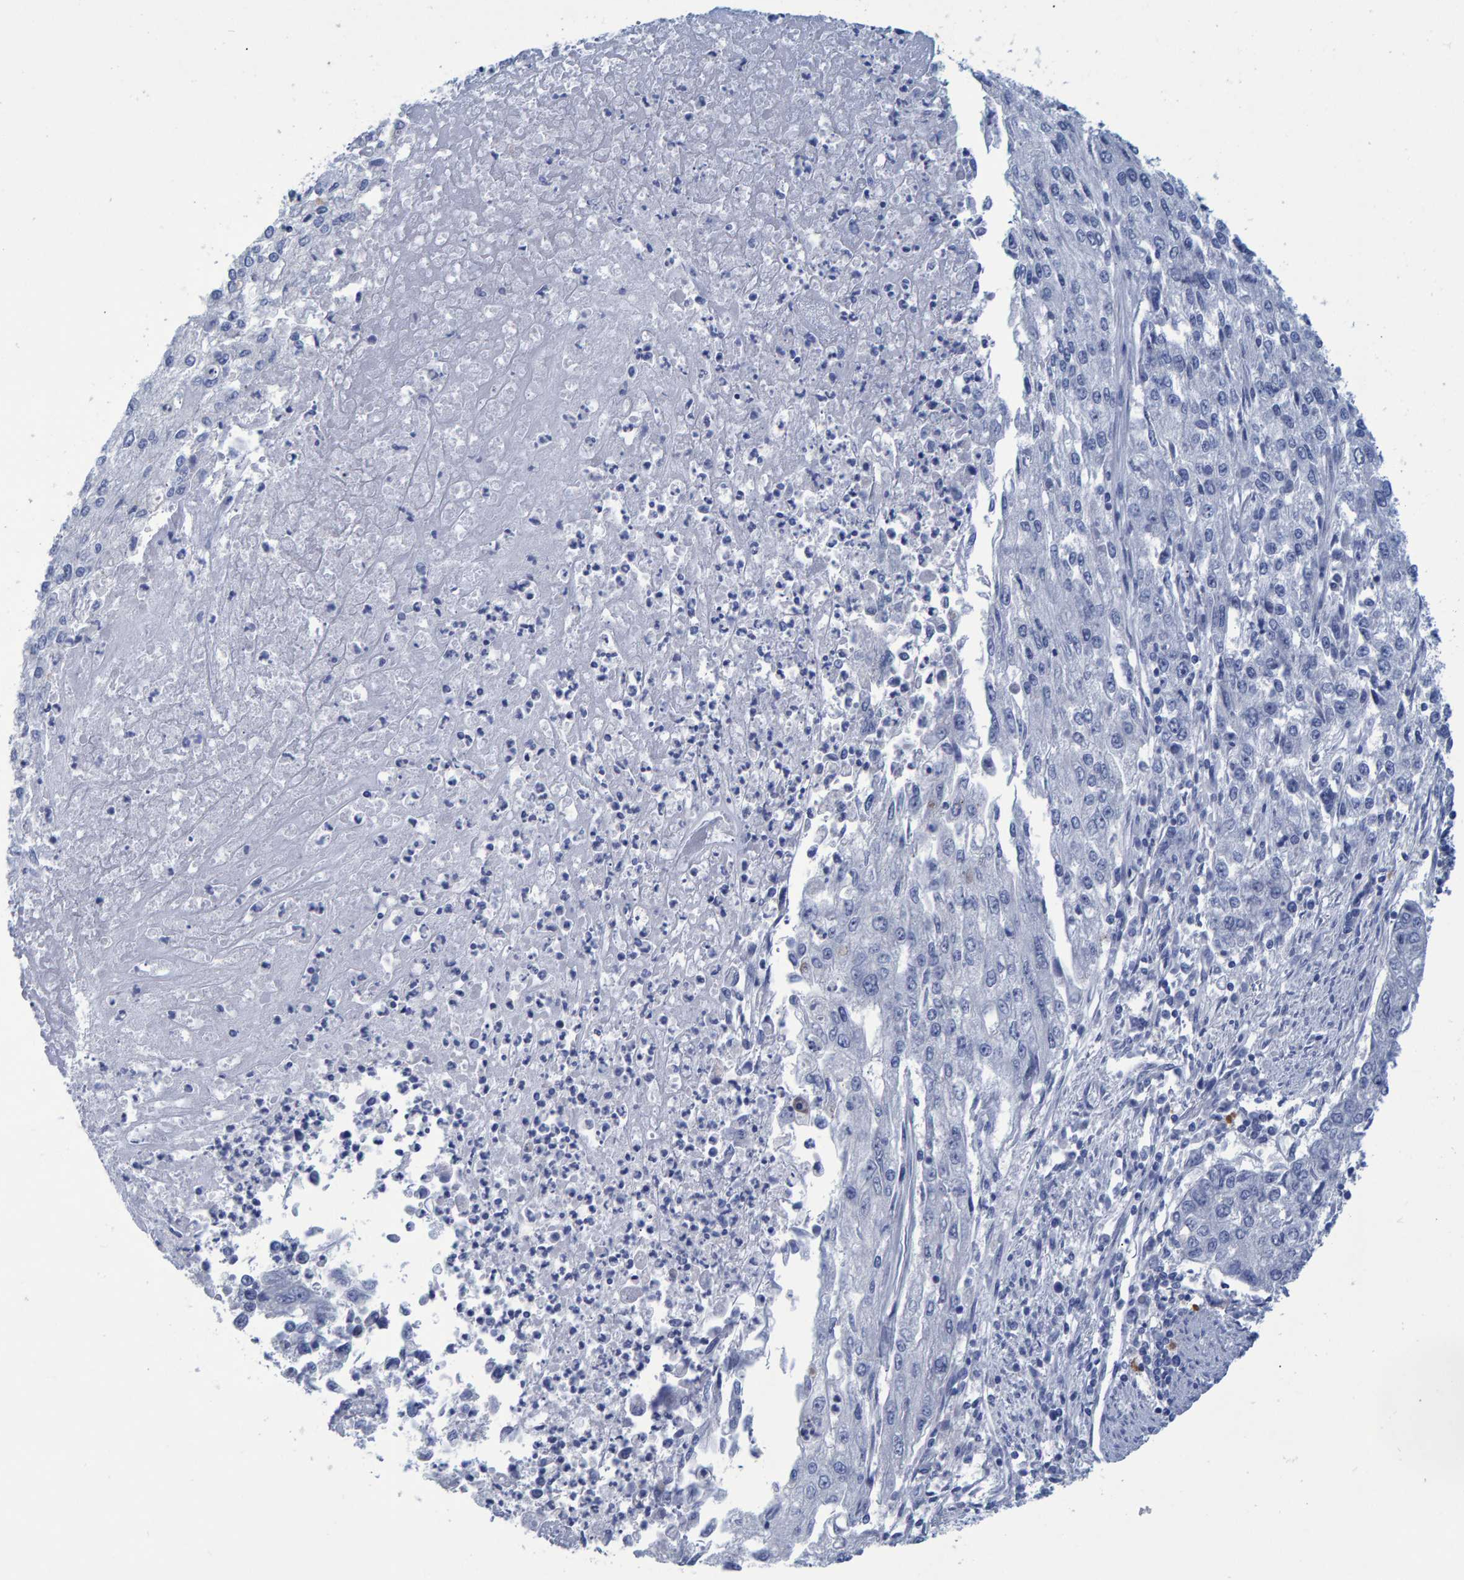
{"staining": {"intensity": "negative", "quantity": "none", "location": "none"}, "tissue": "endometrial cancer", "cell_type": "Tumor cells", "image_type": "cancer", "snomed": [{"axis": "morphology", "description": "Adenocarcinoma, NOS"}, {"axis": "topography", "description": "Endometrium"}], "caption": "DAB (3,3'-diaminobenzidine) immunohistochemical staining of human endometrial adenocarcinoma shows no significant staining in tumor cells. (DAB (3,3'-diaminobenzidine) immunohistochemistry (IHC) with hematoxylin counter stain).", "gene": "PROCA1", "patient": {"sex": "female", "age": 49}}